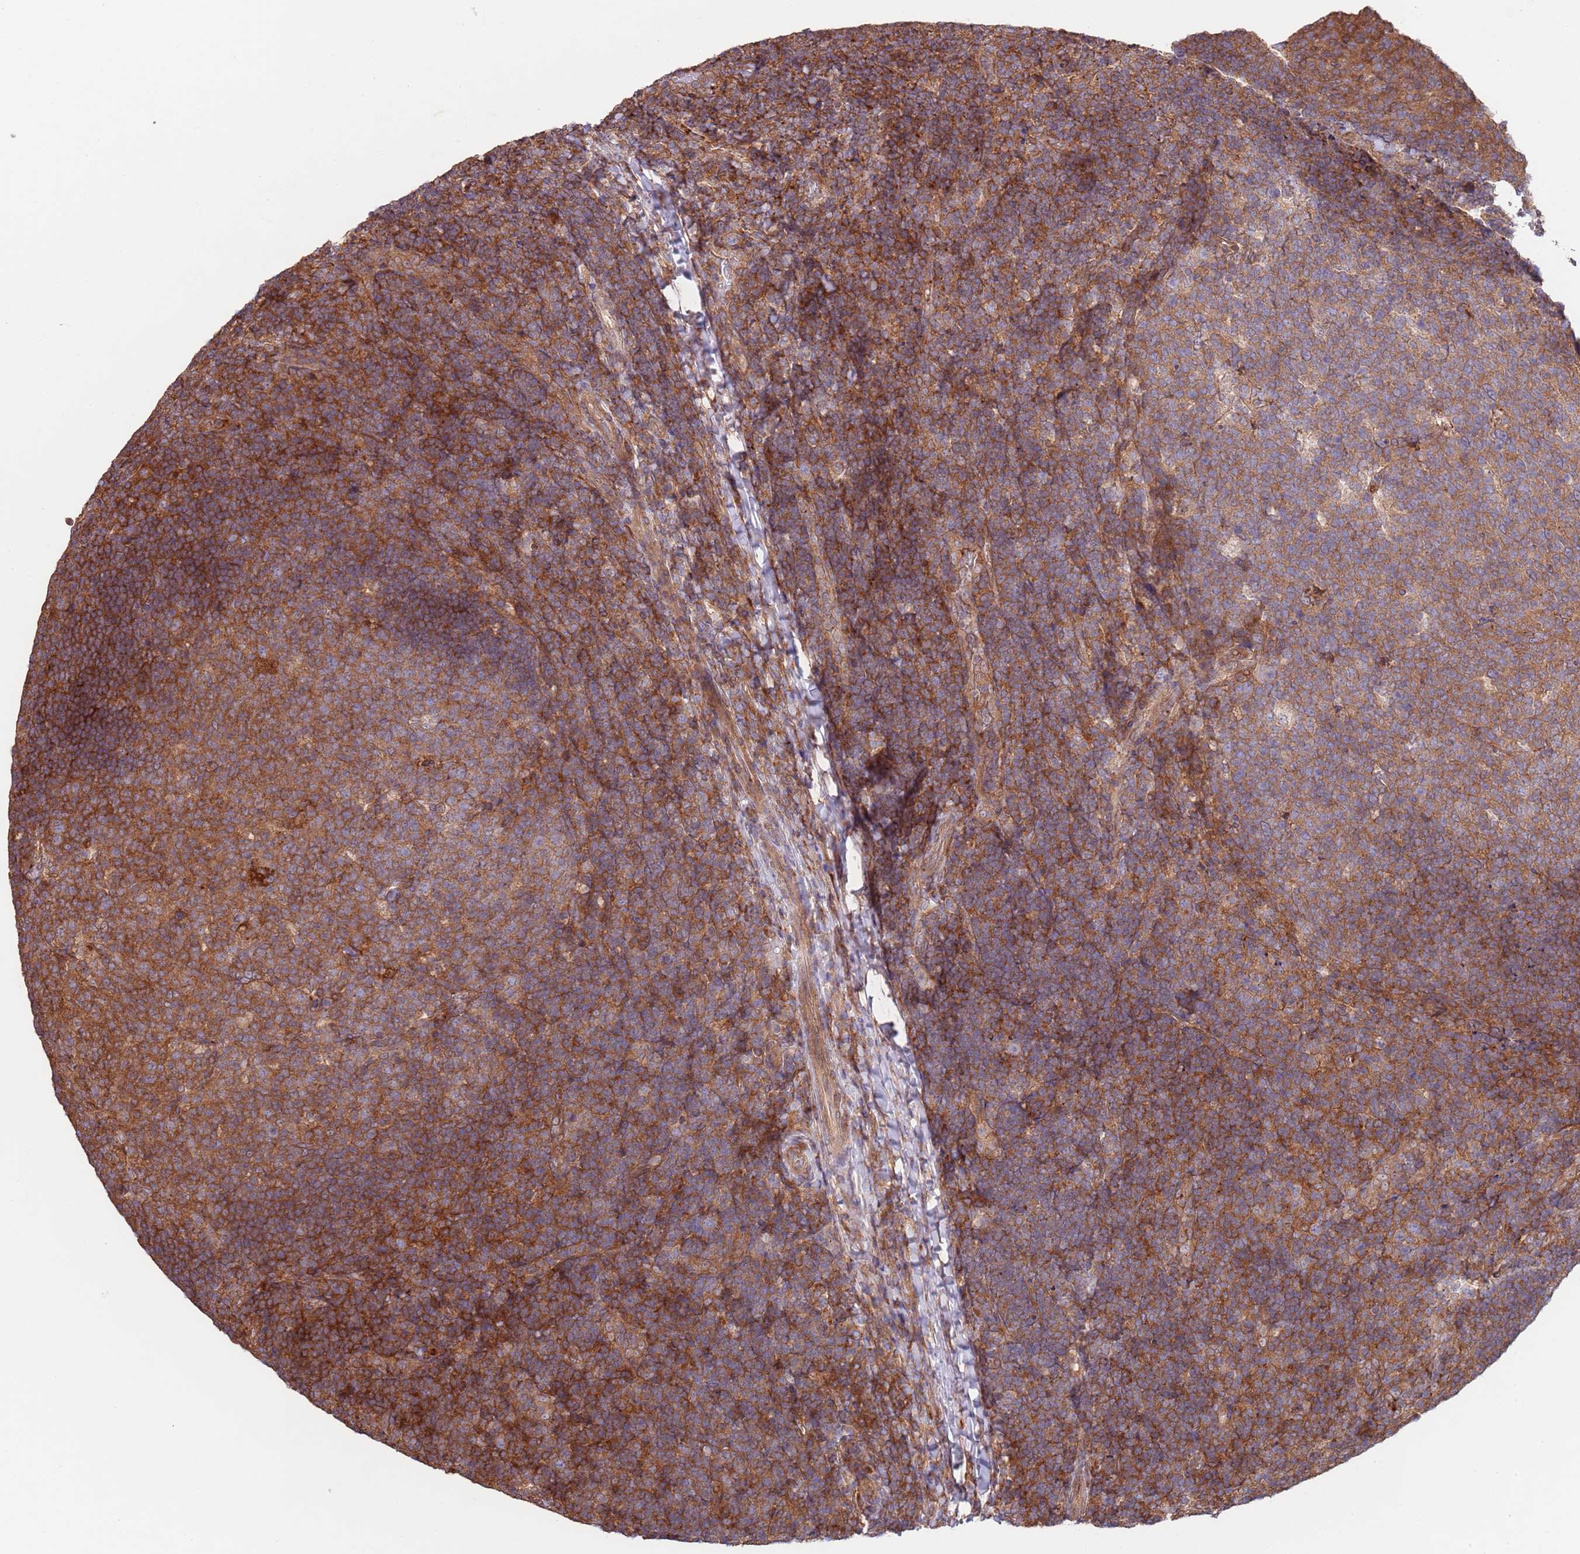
{"staining": {"intensity": "moderate", "quantity": "25%-75%", "location": "cytoplasmic/membranous"}, "tissue": "tonsil", "cell_type": "Germinal center cells", "image_type": "normal", "snomed": [{"axis": "morphology", "description": "Normal tissue, NOS"}, {"axis": "topography", "description": "Tonsil"}], "caption": "Immunohistochemistry (IHC) (DAB (3,3'-diaminobenzidine)) staining of benign tonsil demonstrates moderate cytoplasmic/membranous protein staining in about 25%-75% of germinal center cells. (DAB = brown stain, brightfield microscopy at high magnification).", "gene": "RNF19B", "patient": {"sex": "female", "age": 10}}